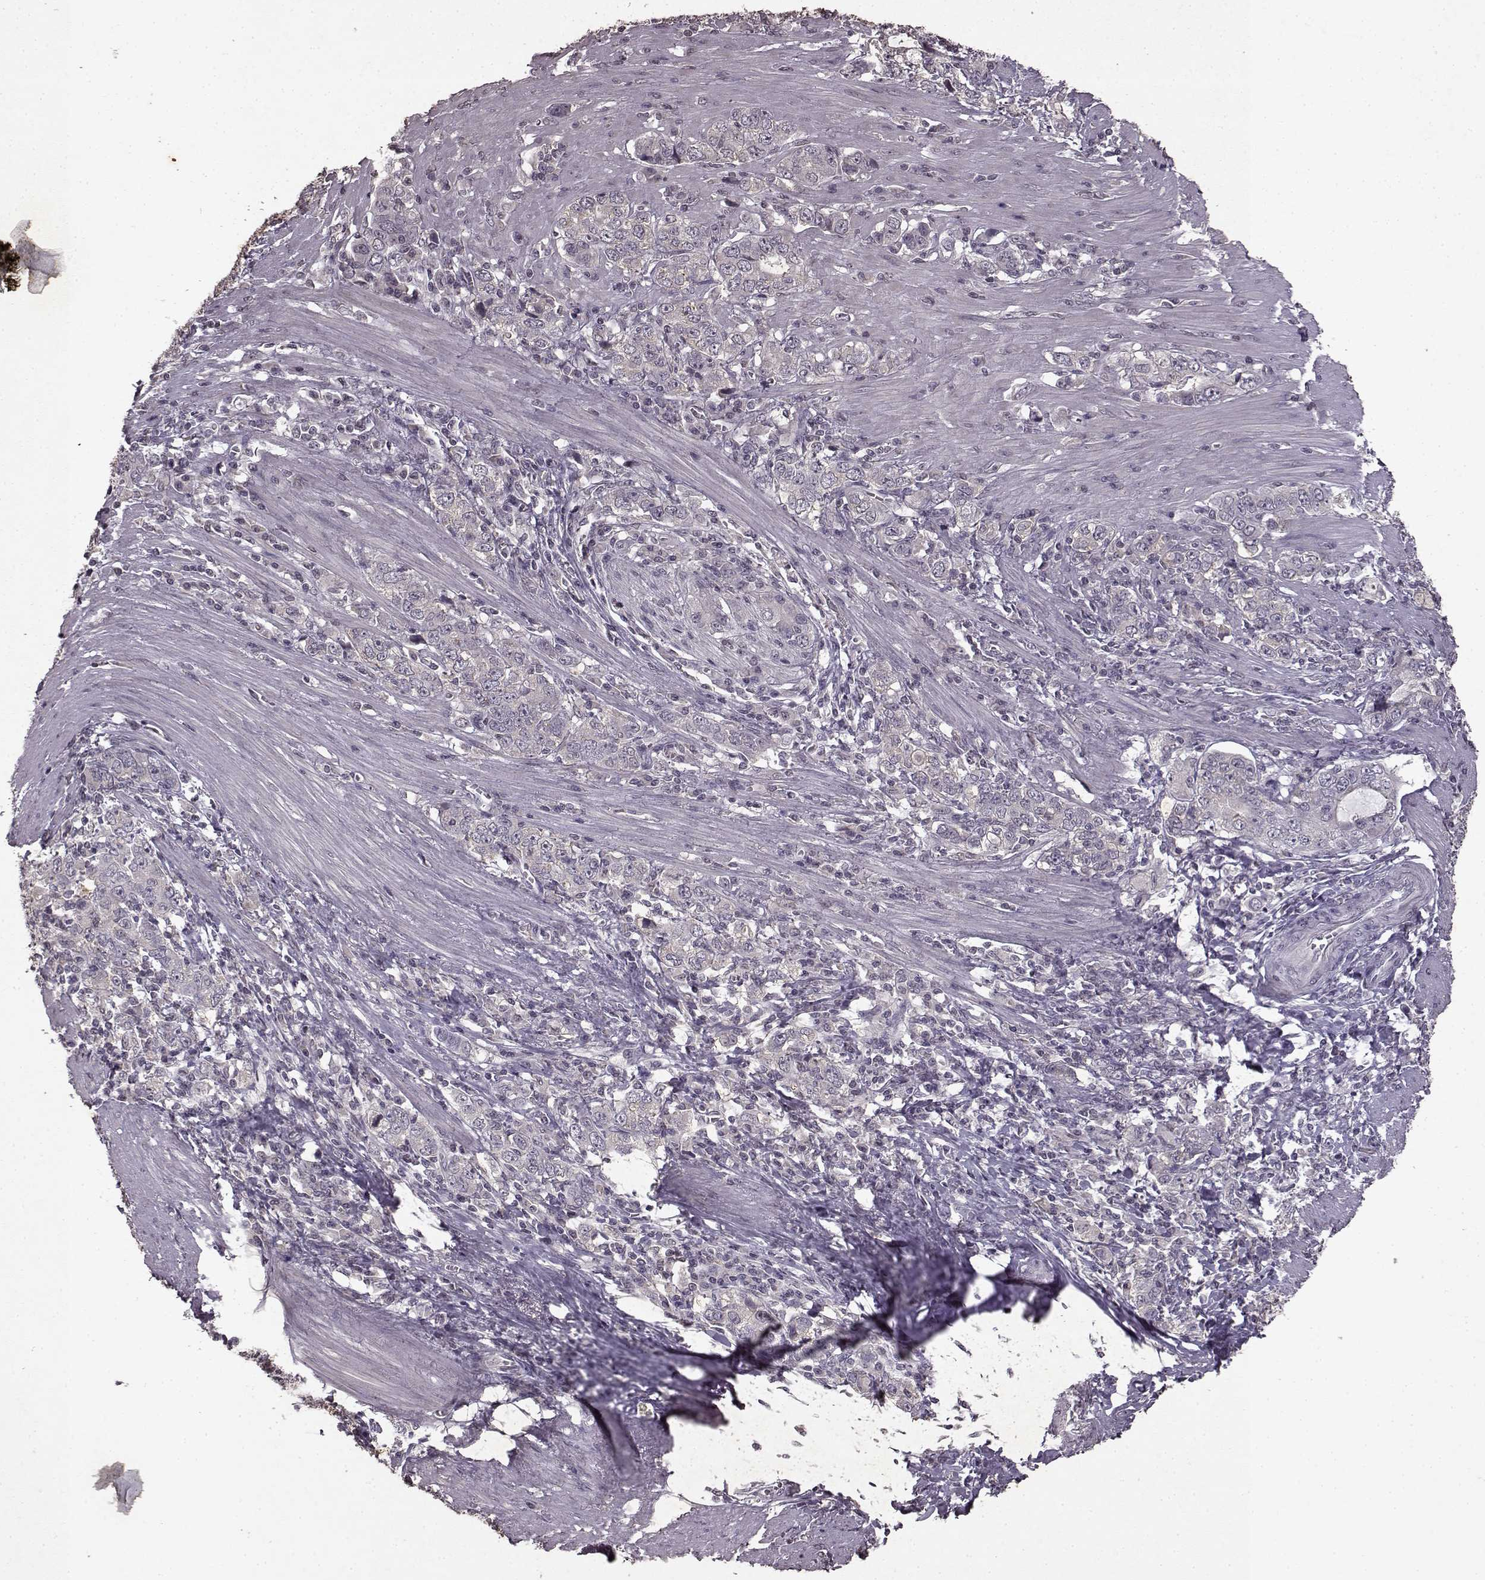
{"staining": {"intensity": "negative", "quantity": "none", "location": "none"}, "tissue": "stomach cancer", "cell_type": "Tumor cells", "image_type": "cancer", "snomed": [{"axis": "morphology", "description": "Adenocarcinoma, NOS"}, {"axis": "topography", "description": "Stomach, lower"}], "caption": "High magnification brightfield microscopy of stomach cancer (adenocarcinoma) stained with DAB (brown) and counterstained with hematoxylin (blue): tumor cells show no significant positivity.", "gene": "LHB", "patient": {"sex": "female", "age": 72}}